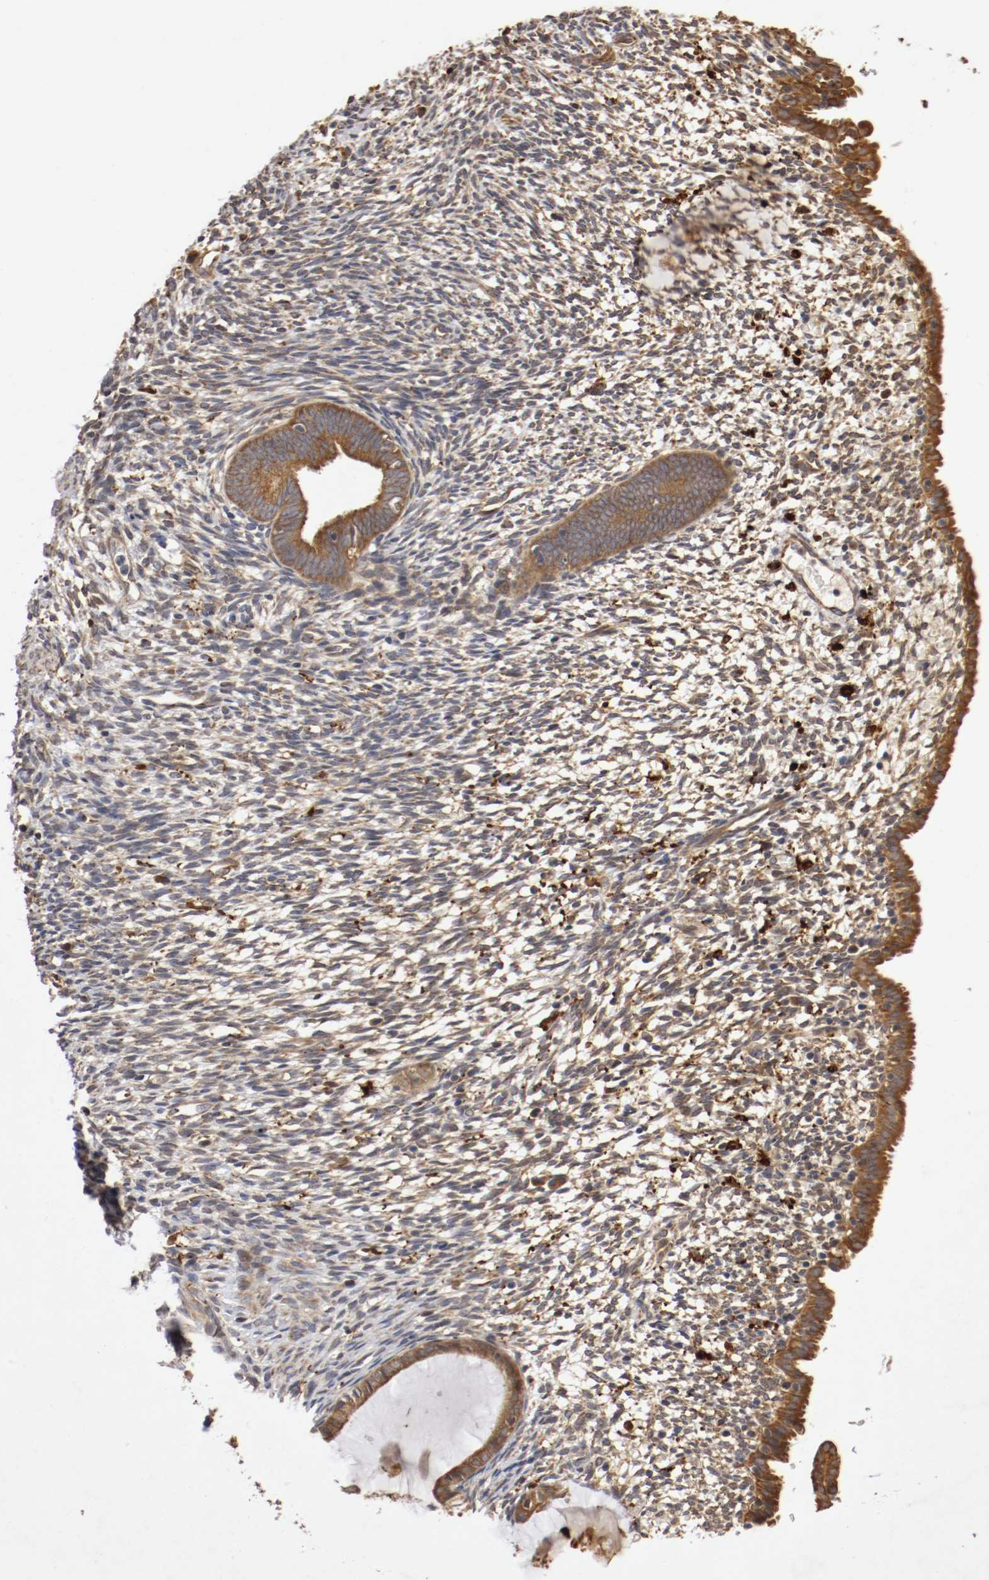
{"staining": {"intensity": "moderate", "quantity": "25%-75%", "location": "cytoplasmic/membranous"}, "tissue": "endometrium", "cell_type": "Cells in endometrial stroma", "image_type": "normal", "snomed": [{"axis": "morphology", "description": "Normal tissue, NOS"}, {"axis": "morphology", "description": "Atrophy, NOS"}, {"axis": "topography", "description": "Uterus"}, {"axis": "topography", "description": "Endometrium"}], "caption": "Protein positivity by immunohistochemistry (IHC) displays moderate cytoplasmic/membranous positivity in about 25%-75% of cells in endometrial stroma in benign endometrium.", "gene": "VEZT", "patient": {"sex": "female", "age": 68}}